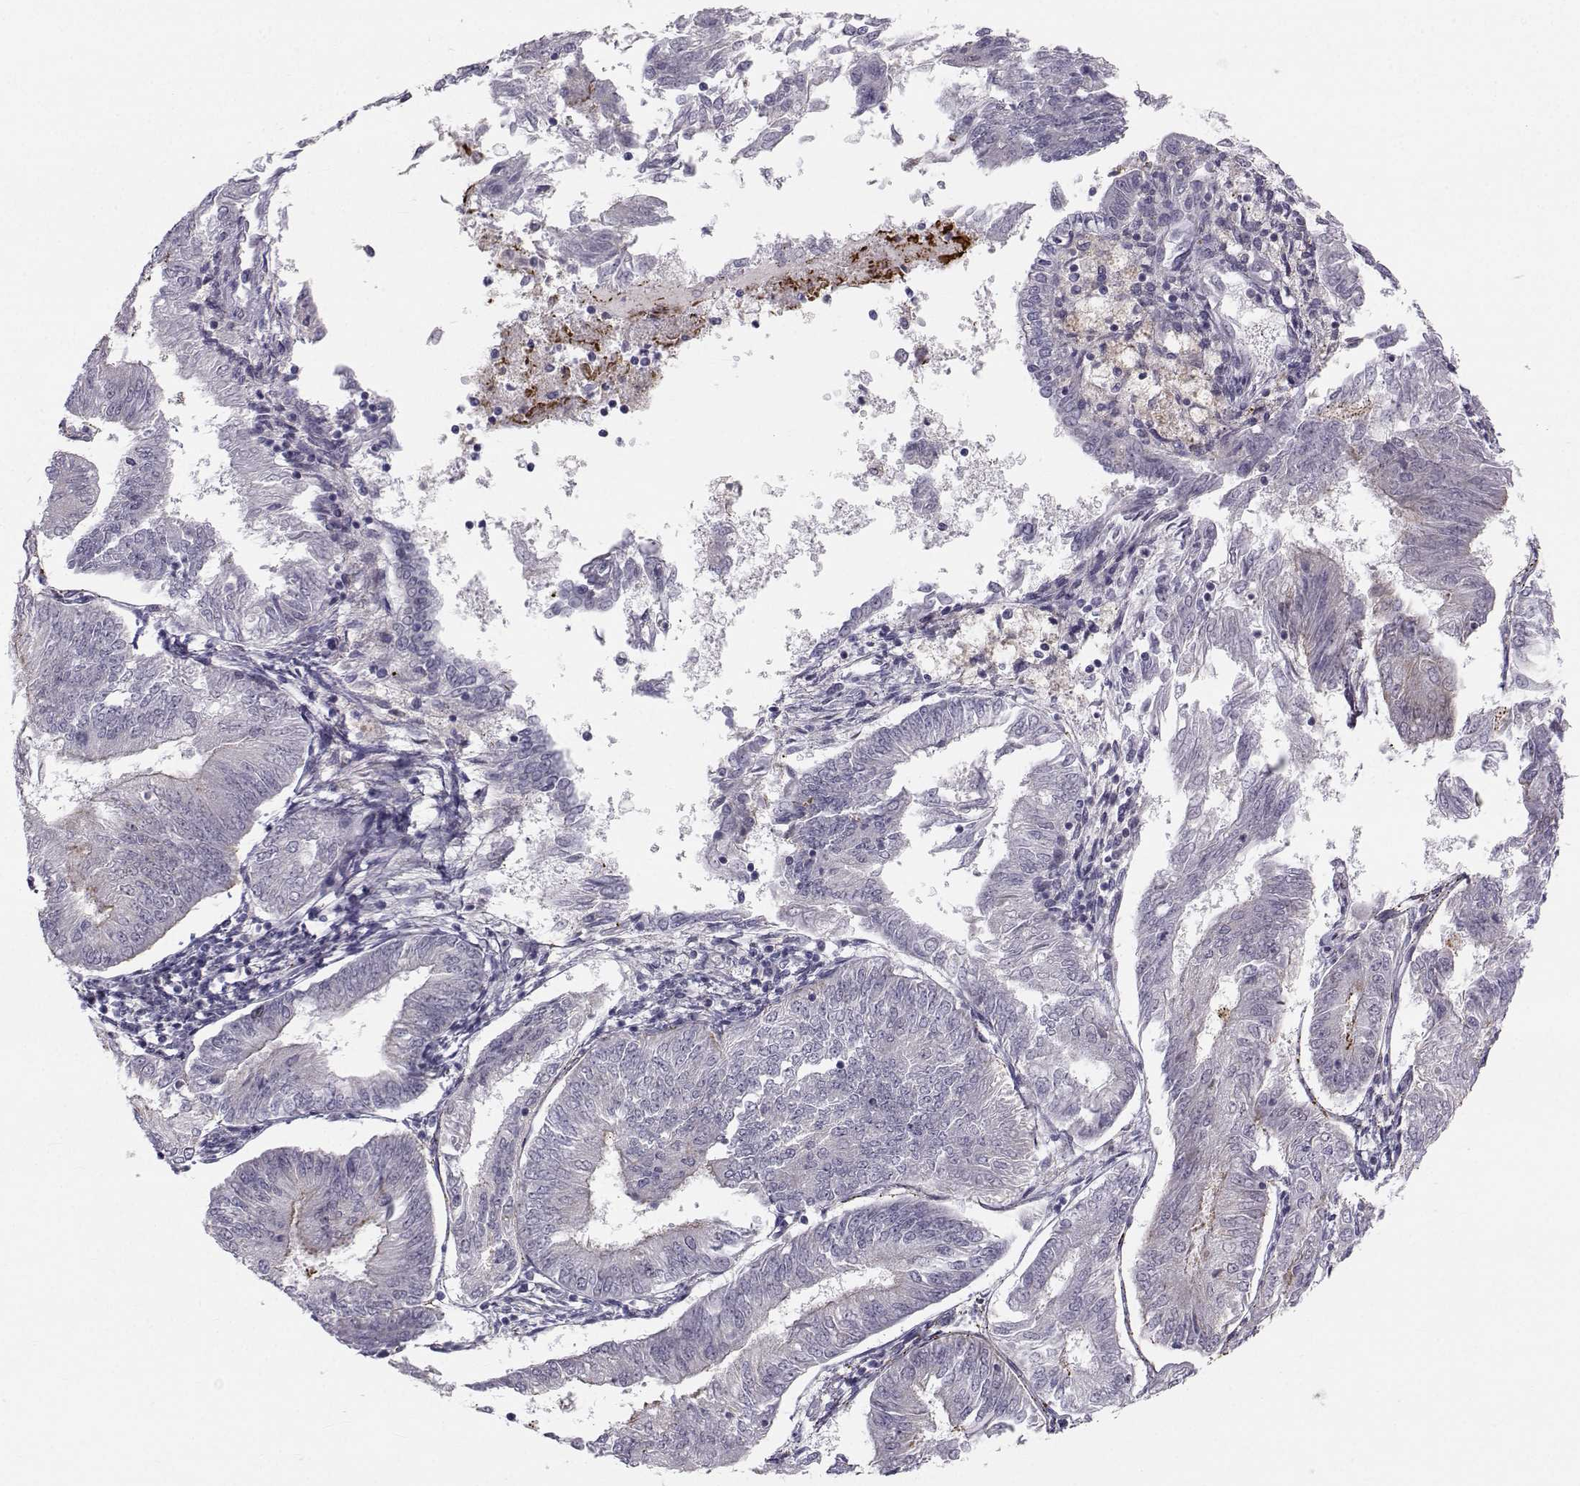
{"staining": {"intensity": "negative", "quantity": "none", "location": "none"}, "tissue": "endometrial cancer", "cell_type": "Tumor cells", "image_type": "cancer", "snomed": [{"axis": "morphology", "description": "Adenocarcinoma, NOS"}, {"axis": "topography", "description": "Endometrium"}], "caption": "Immunohistochemical staining of endometrial adenocarcinoma exhibits no significant staining in tumor cells. (IHC, brightfield microscopy, high magnification).", "gene": "LRP8", "patient": {"sex": "female", "age": 58}}